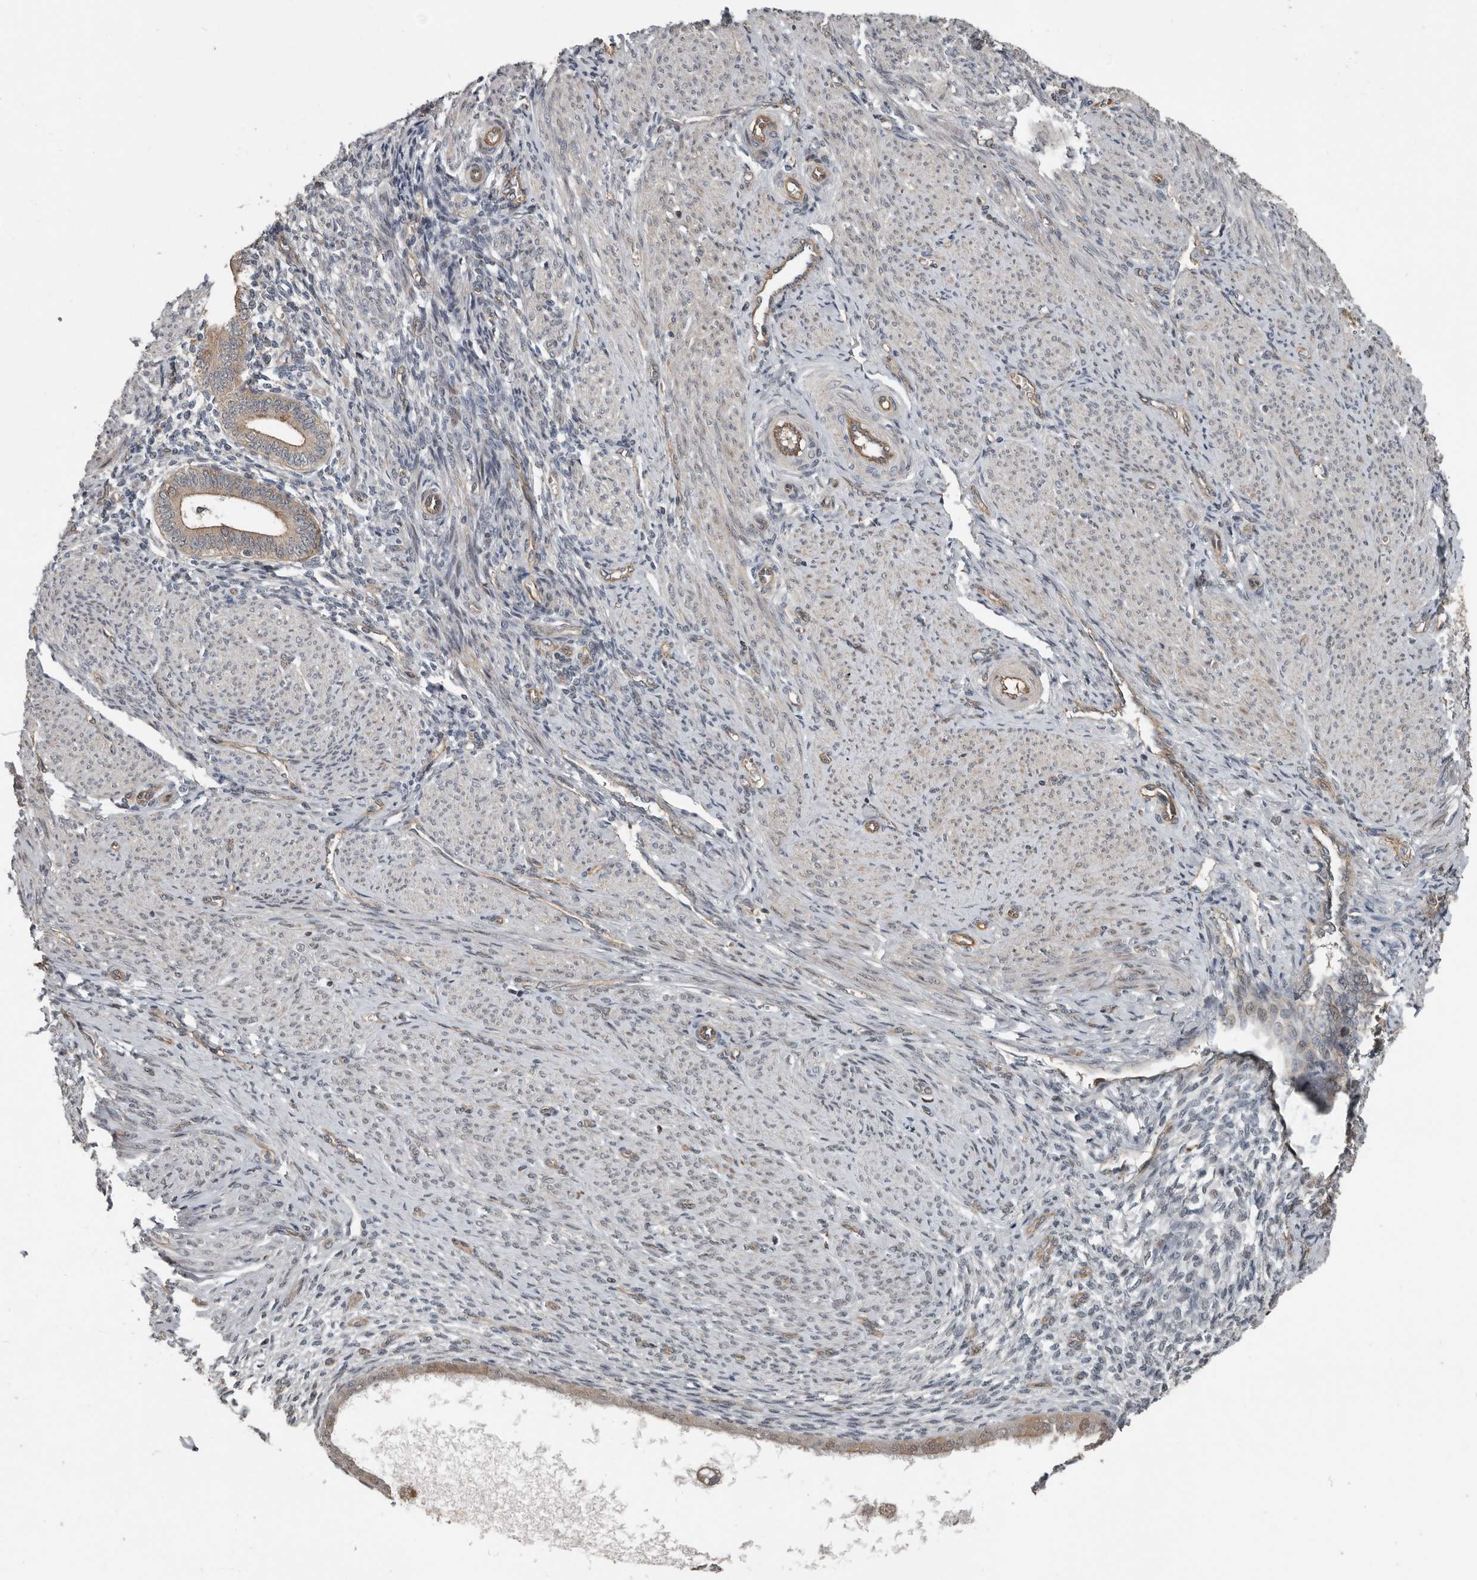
{"staining": {"intensity": "negative", "quantity": "none", "location": "none"}, "tissue": "endometrium", "cell_type": "Cells in endometrial stroma", "image_type": "normal", "snomed": [{"axis": "morphology", "description": "Normal tissue, NOS"}, {"axis": "topography", "description": "Endometrium"}], "caption": "Immunohistochemical staining of normal endometrium displays no significant positivity in cells in endometrial stroma.", "gene": "YOD1", "patient": {"sex": "female", "age": 42}}